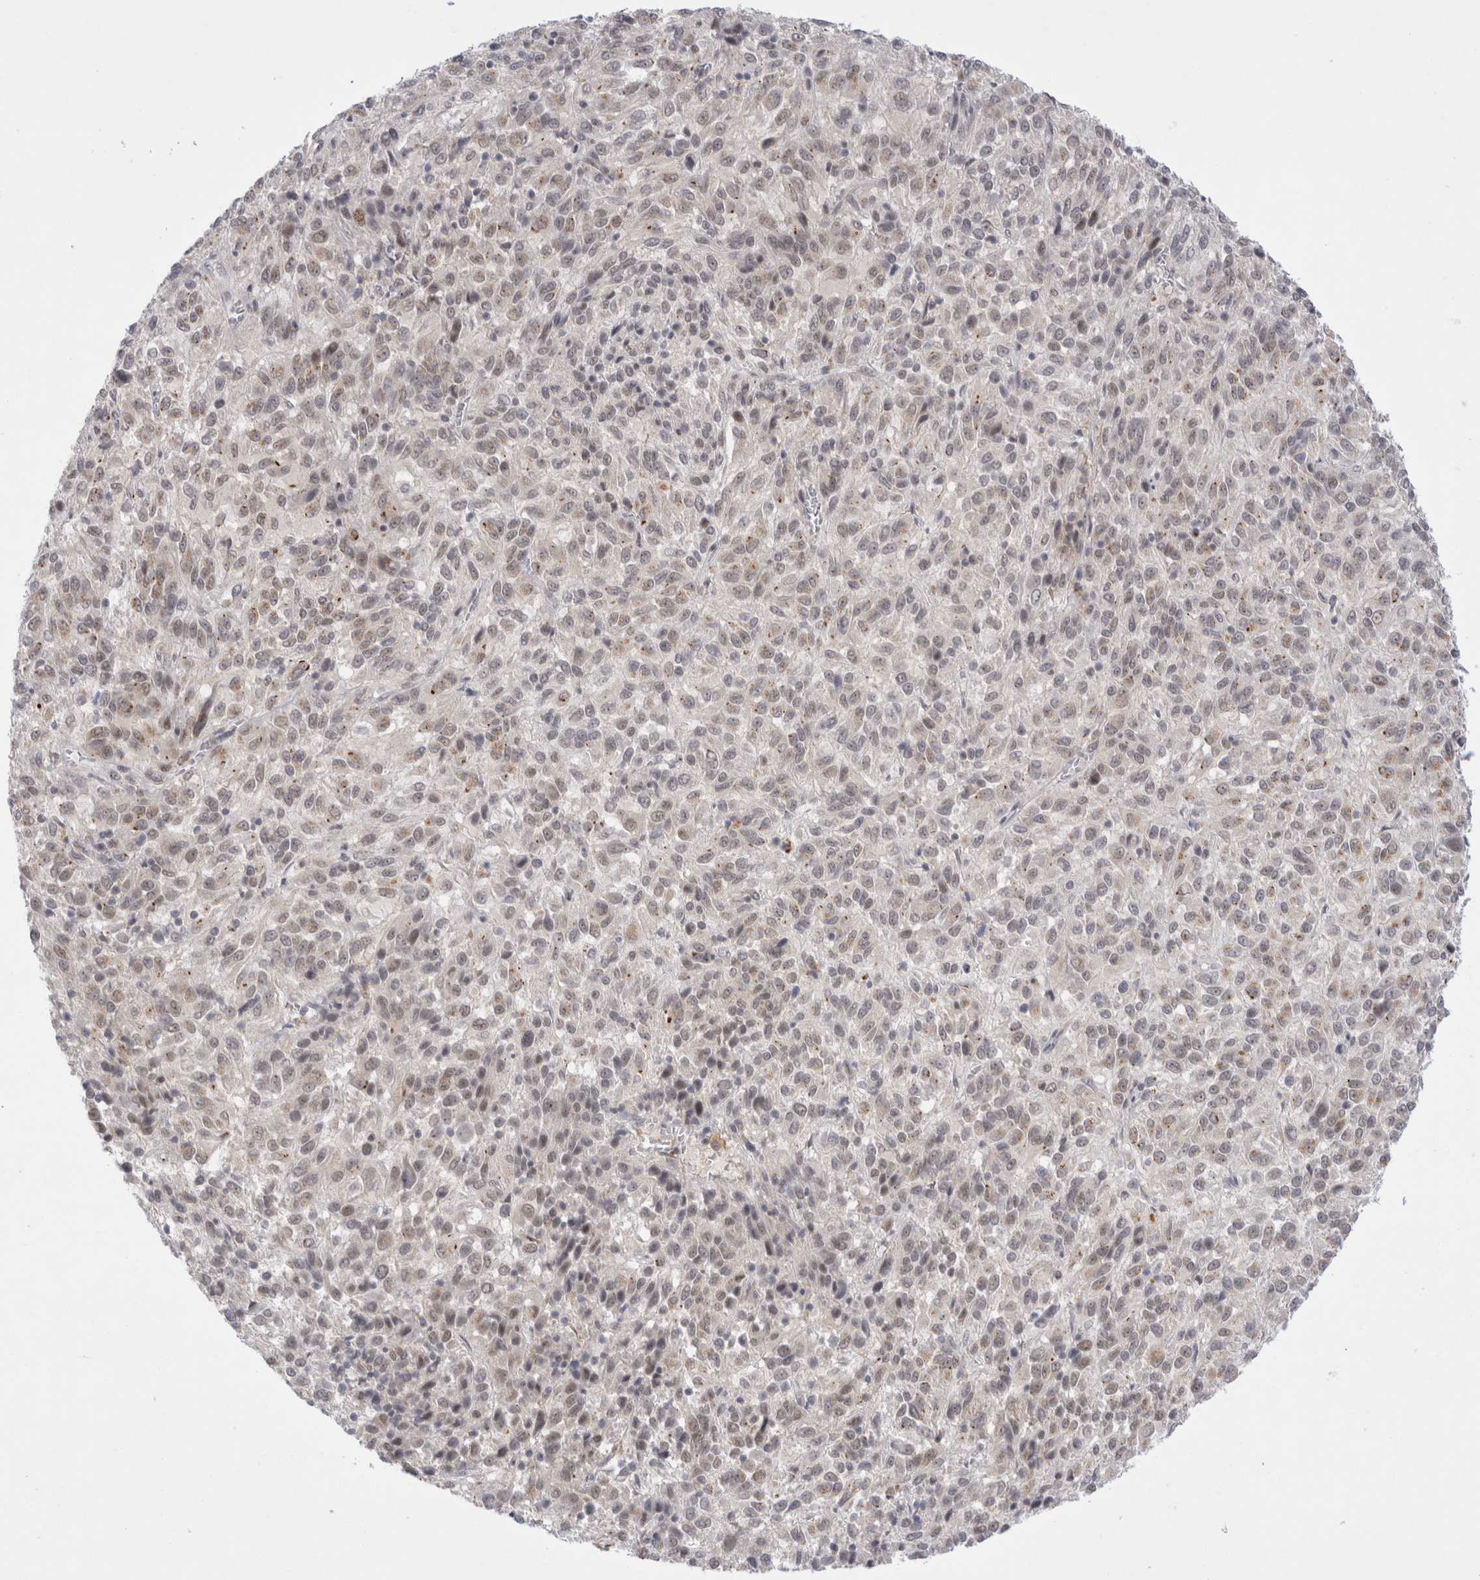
{"staining": {"intensity": "weak", "quantity": ">75%", "location": "nuclear"}, "tissue": "melanoma", "cell_type": "Tumor cells", "image_type": "cancer", "snomed": [{"axis": "morphology", "description": "Malignant melanoma, Metastatic site"}, {"axis": "topography", "description": "Lung"}], "caption": "Immunohistochemical staining of human melanoma demonstrates low levels of weak nuclear protein staining in approximately >75% of tumor cells.", "gene": "CERS5", "patient": {"sex": "male", "age": 64}}